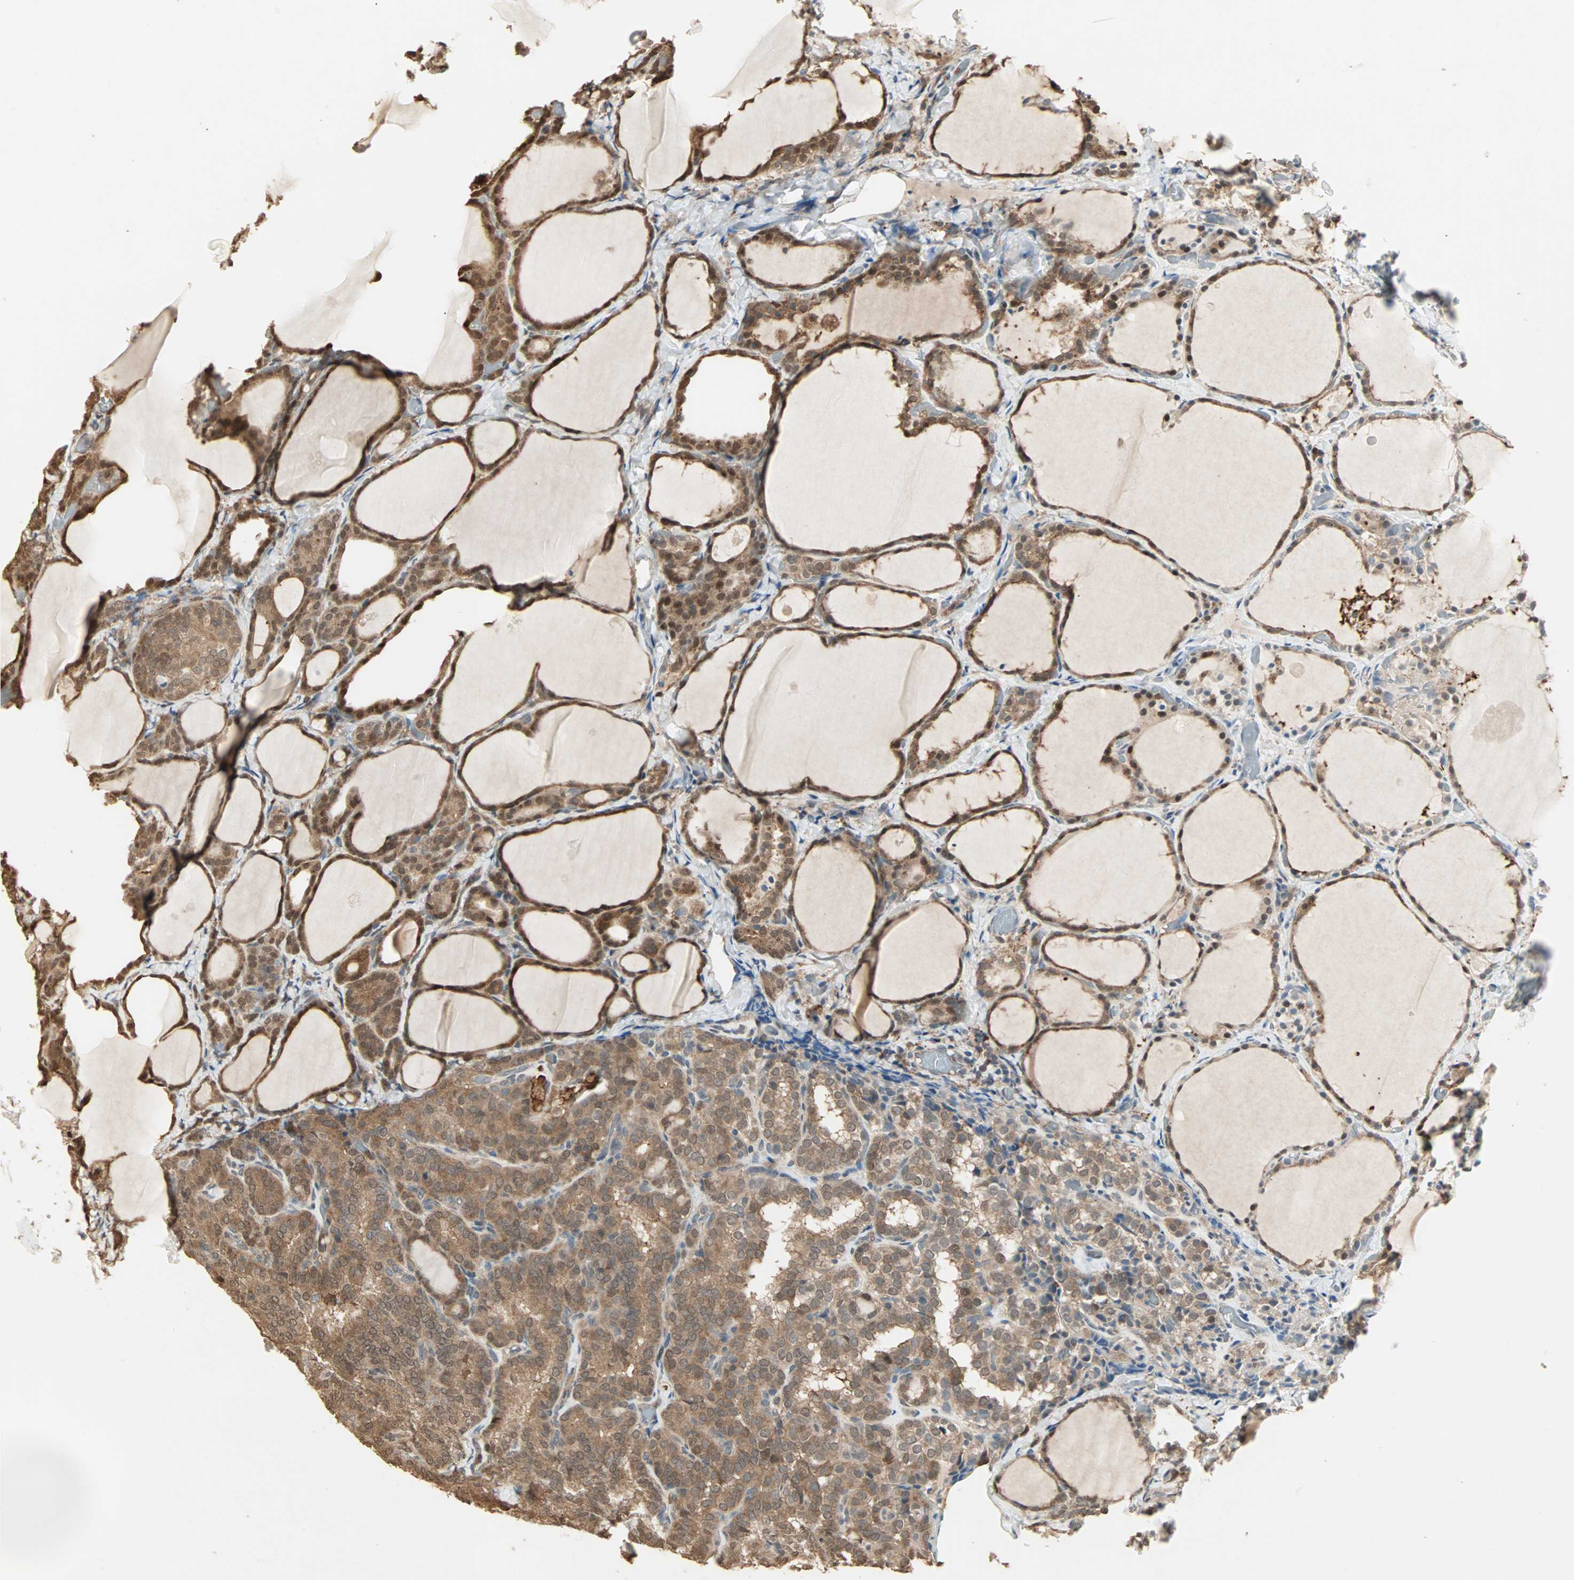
{"staining": {"intensity": "moderate", "quantity": ">75%", "location": "cytoplasmic/membranous"}, "tissue": "thyroid cancer", "cell_type": "Tumor cells", "image_type": "cancer", "snomed": [{"axis": "morphology", "description": "Normal tissue, NOS"}, {"axis": "morphology", "description": "Papillary adenocarcinoma, NOS"}, {"axis": "topography", "description": "Thyroid gland"}], "caption": "Immunohistochemical staining of papillary adenocarcinoma (thyroid) demonstrates moderate cytoplasmic/membranous protein staining in about >75% of tumor cells. Using DAB (brown) and hematoxylin (blue) stains, captured at high magnification using brightfield microscopy.", "gene": "DRG2", "patient": {"sex": "female", "age": 30}}